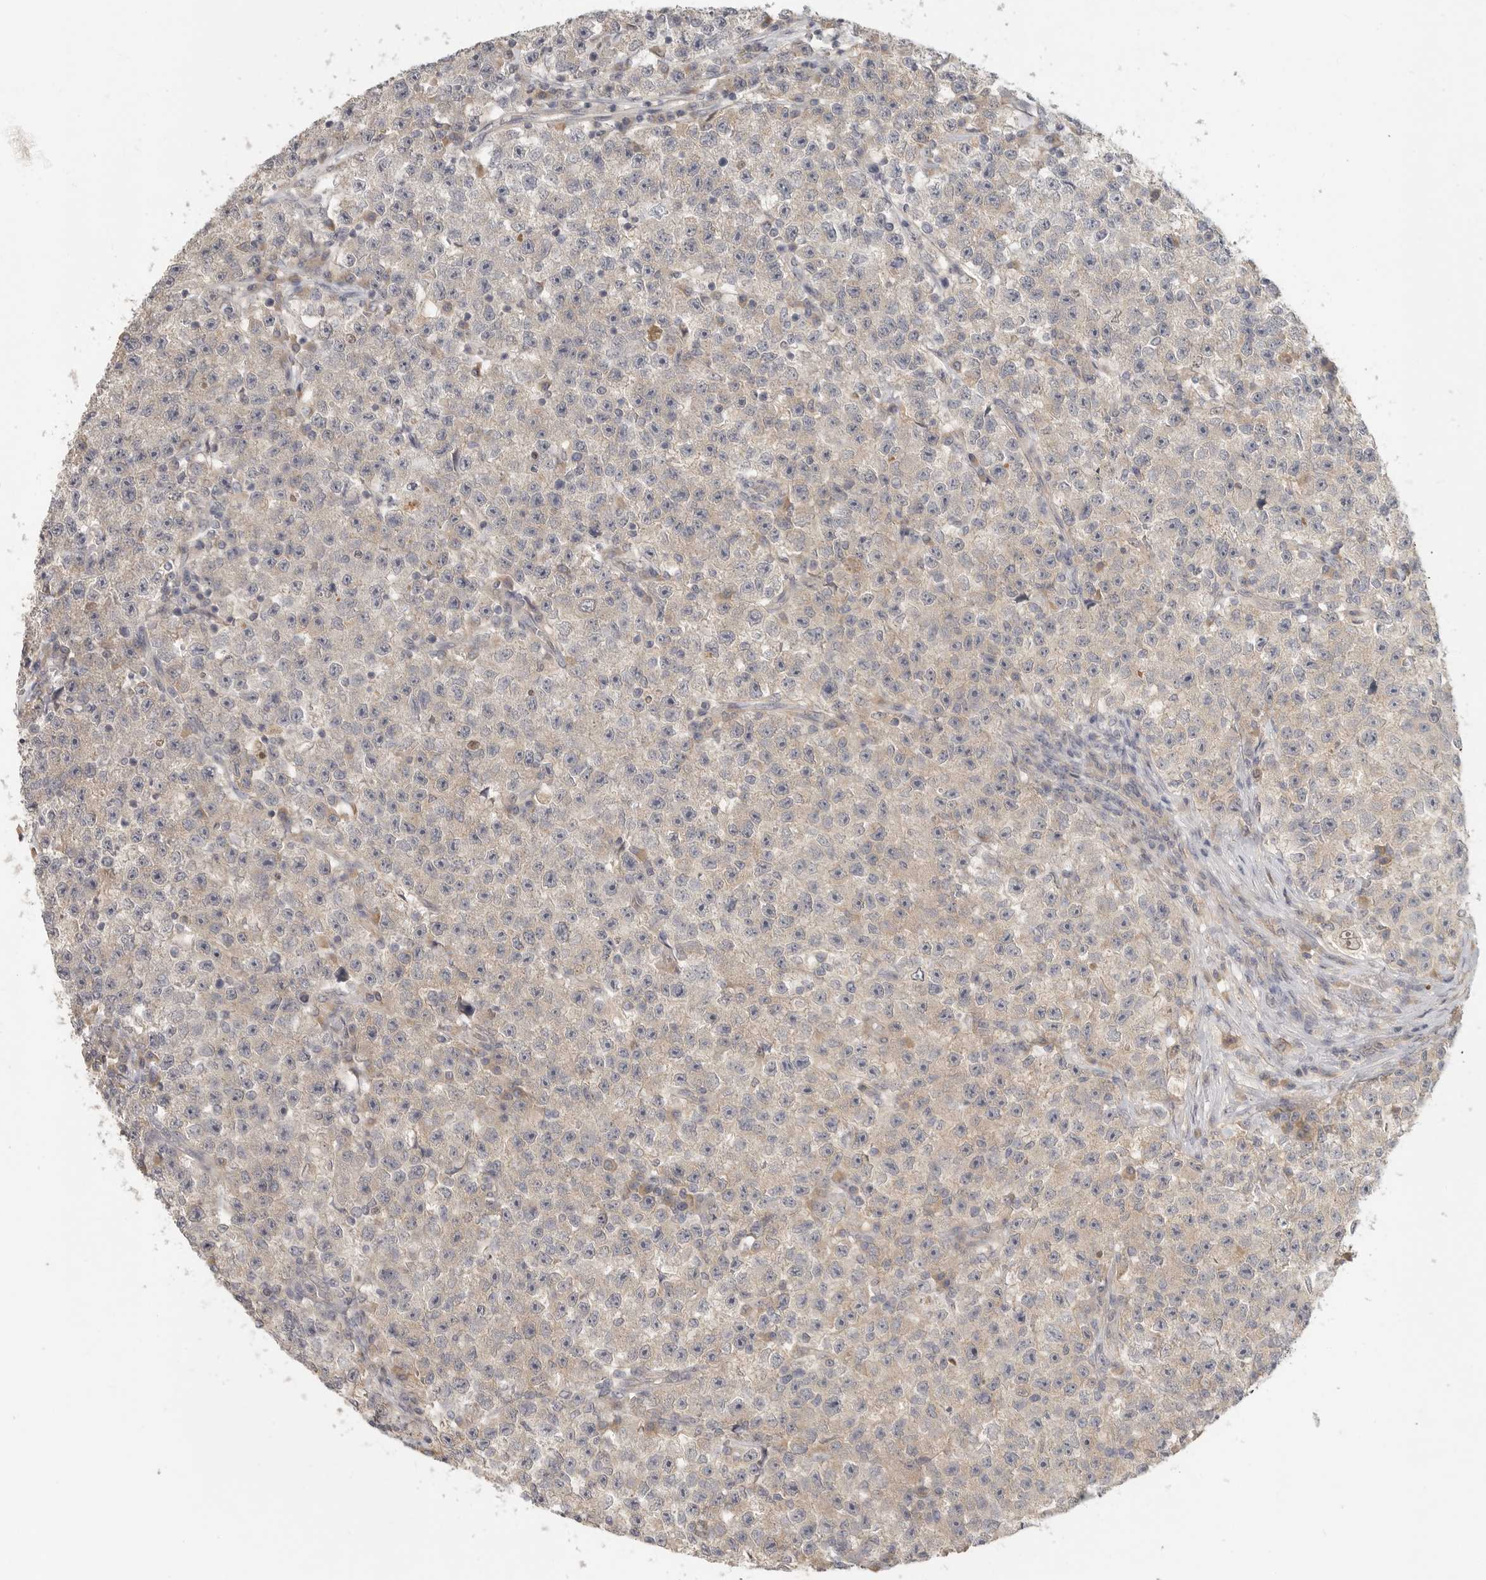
{"staining": {"intensity": "negative", "quantity": "none", "location": "none"}, "tissue": "testis cancer", "cell_type": "Tumor cells", "image_type": "cancer", "snomed": [{"axis": "morphology", "description": "Seminoma, NOS"}, {"axis": "topography", "description": "Testis"}], "caption": "The image reveals no significant staining in tumor cells of testis cancer.", "gene": "HDAC6", "patient": {"sex": "male", "age": 22}}